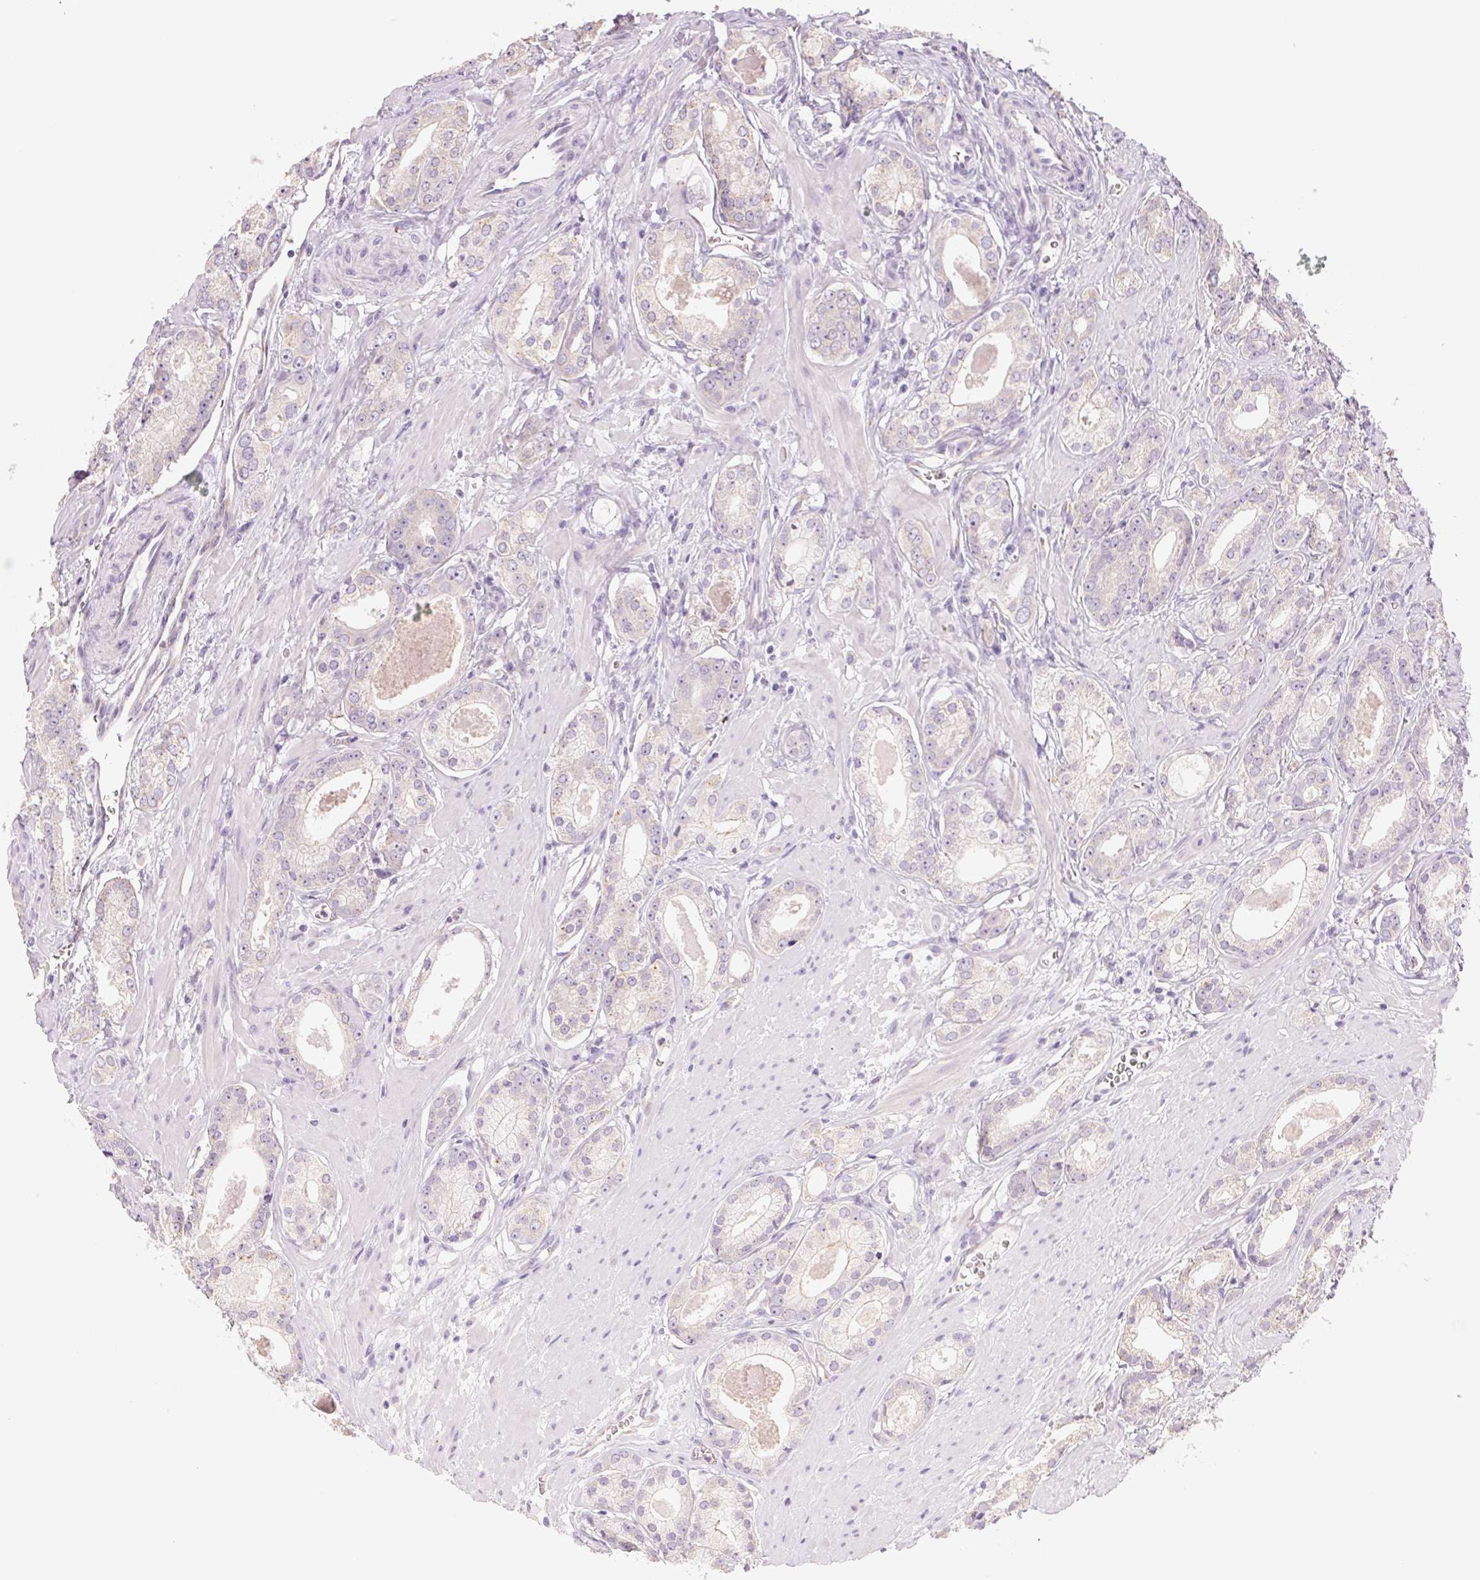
{"staining": {"intensity": "weak", "quantity": "<25%", "location": "cytoplasmic/membranous"}, "tissue": "prostate cancer", "cell_type": "Tumor cells", "image_type": "cancer", "snomed": [{"axis": "morphology", "description": "Adenocarcinoma, NOS"}, {"axis": "morphology", "description": "Adenocarcinoma, Low grade"}, {"axis": "topography", "description": "Prostate"}], "caption": "This photomicrograph is of low-grade adenocarcinoma (prostate) stained with IHC to label a protein in brown with the nuclei are counter-stained blue. There is no expression in tumor cells.", "gene": "IGFL3", "patient": {"sex": "male", "age": 64}}